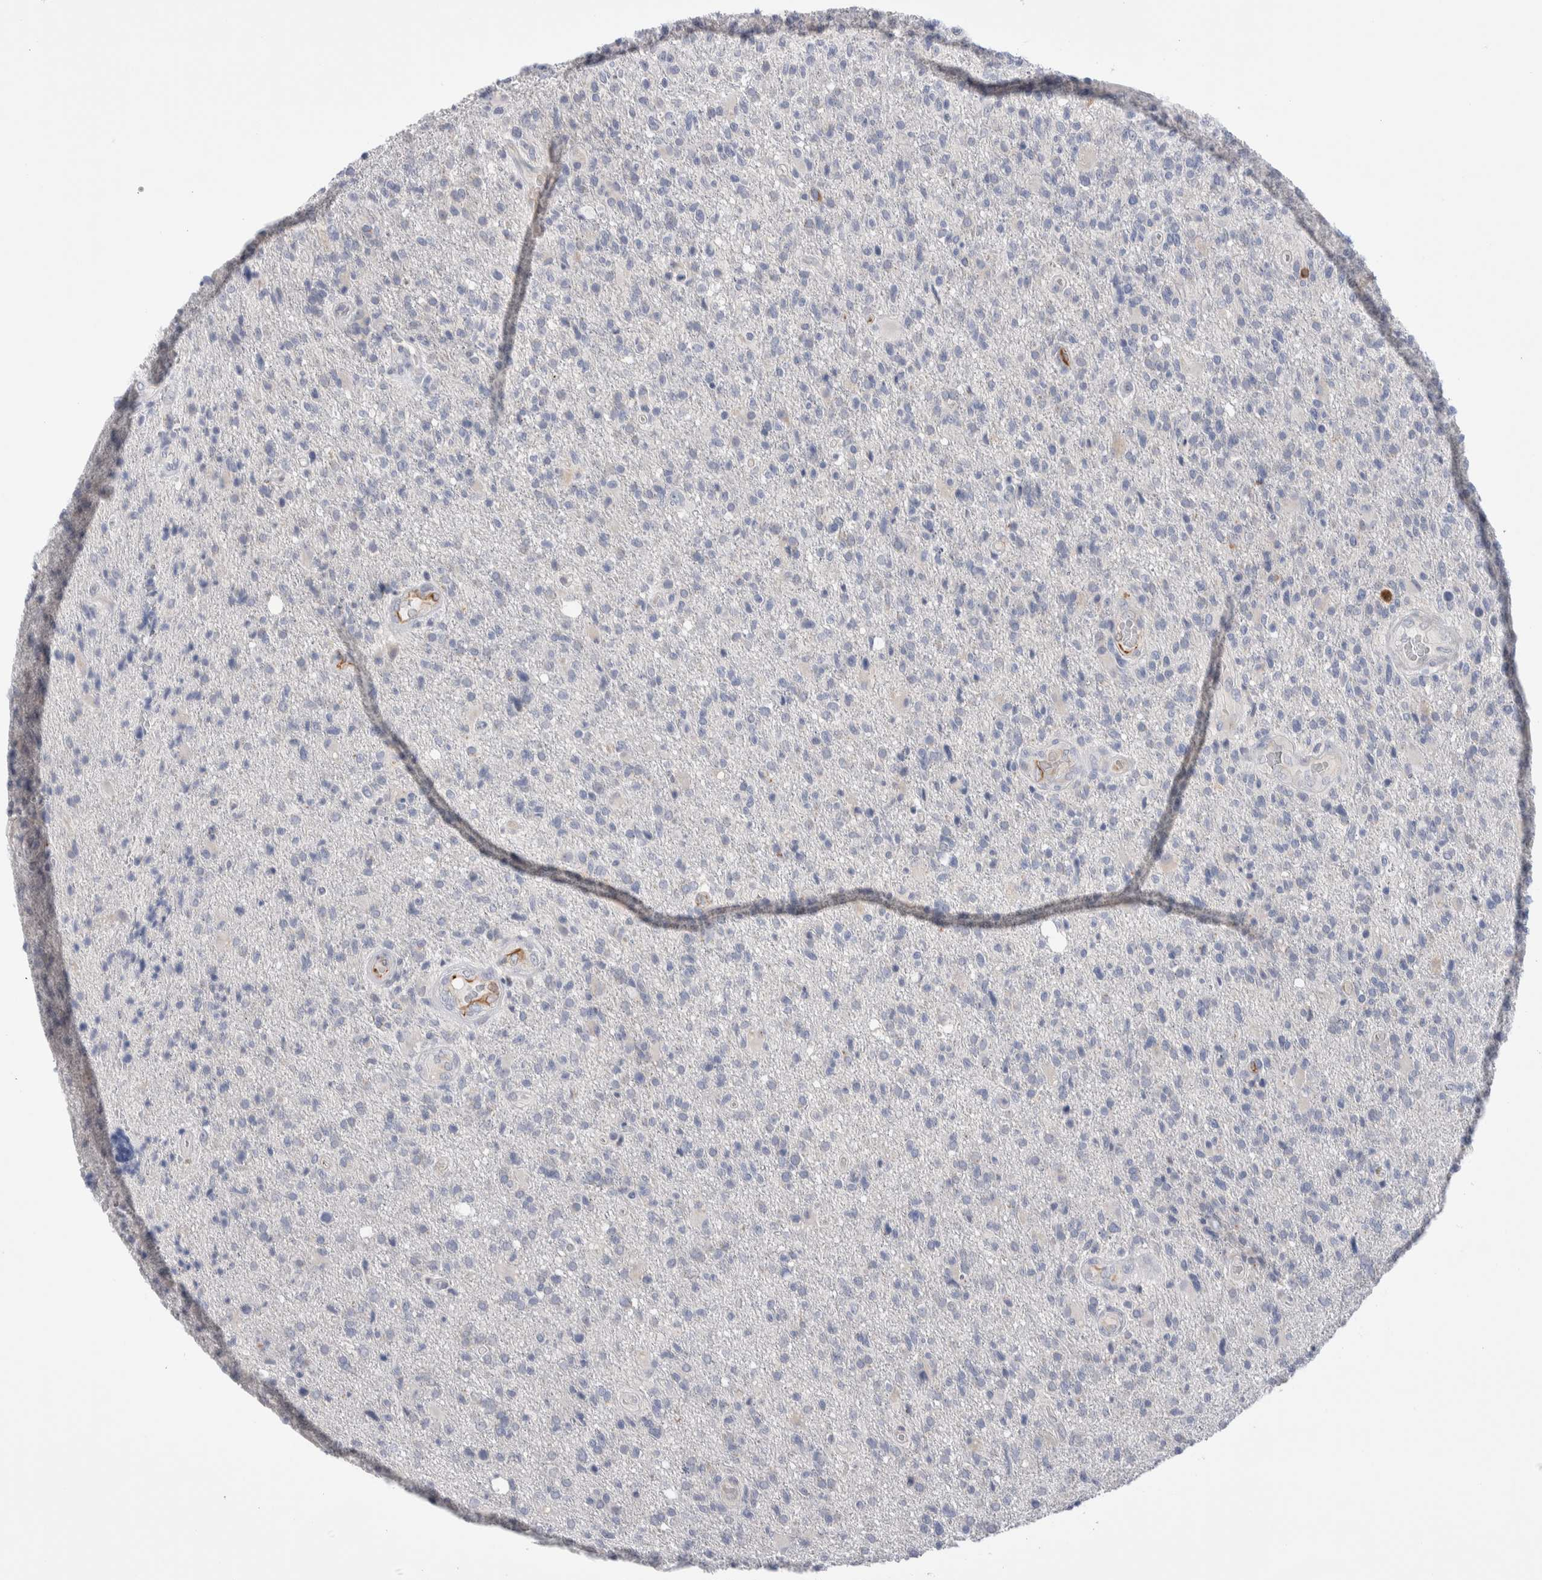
{"staining": {"intensity": "negative", "quantity": "none", "location": "none"}, "tissue": "glioma", "cell_type": "Tumor cells", "image_type": "cancer", "snomed": [{"axis": "morphology", "description": "Glioma, malignant, High grade"}, {"axis": "topography", "description": "Brain"}], "caption": "IHC photomicrograph of neoplastic tissue: glioma stained with DAB (3,3'-diaminobenzidine) shows no significant protein expression in tumor cells.", "gene": "C1orf112", "patient": {"sex": "male", "age": 72}}